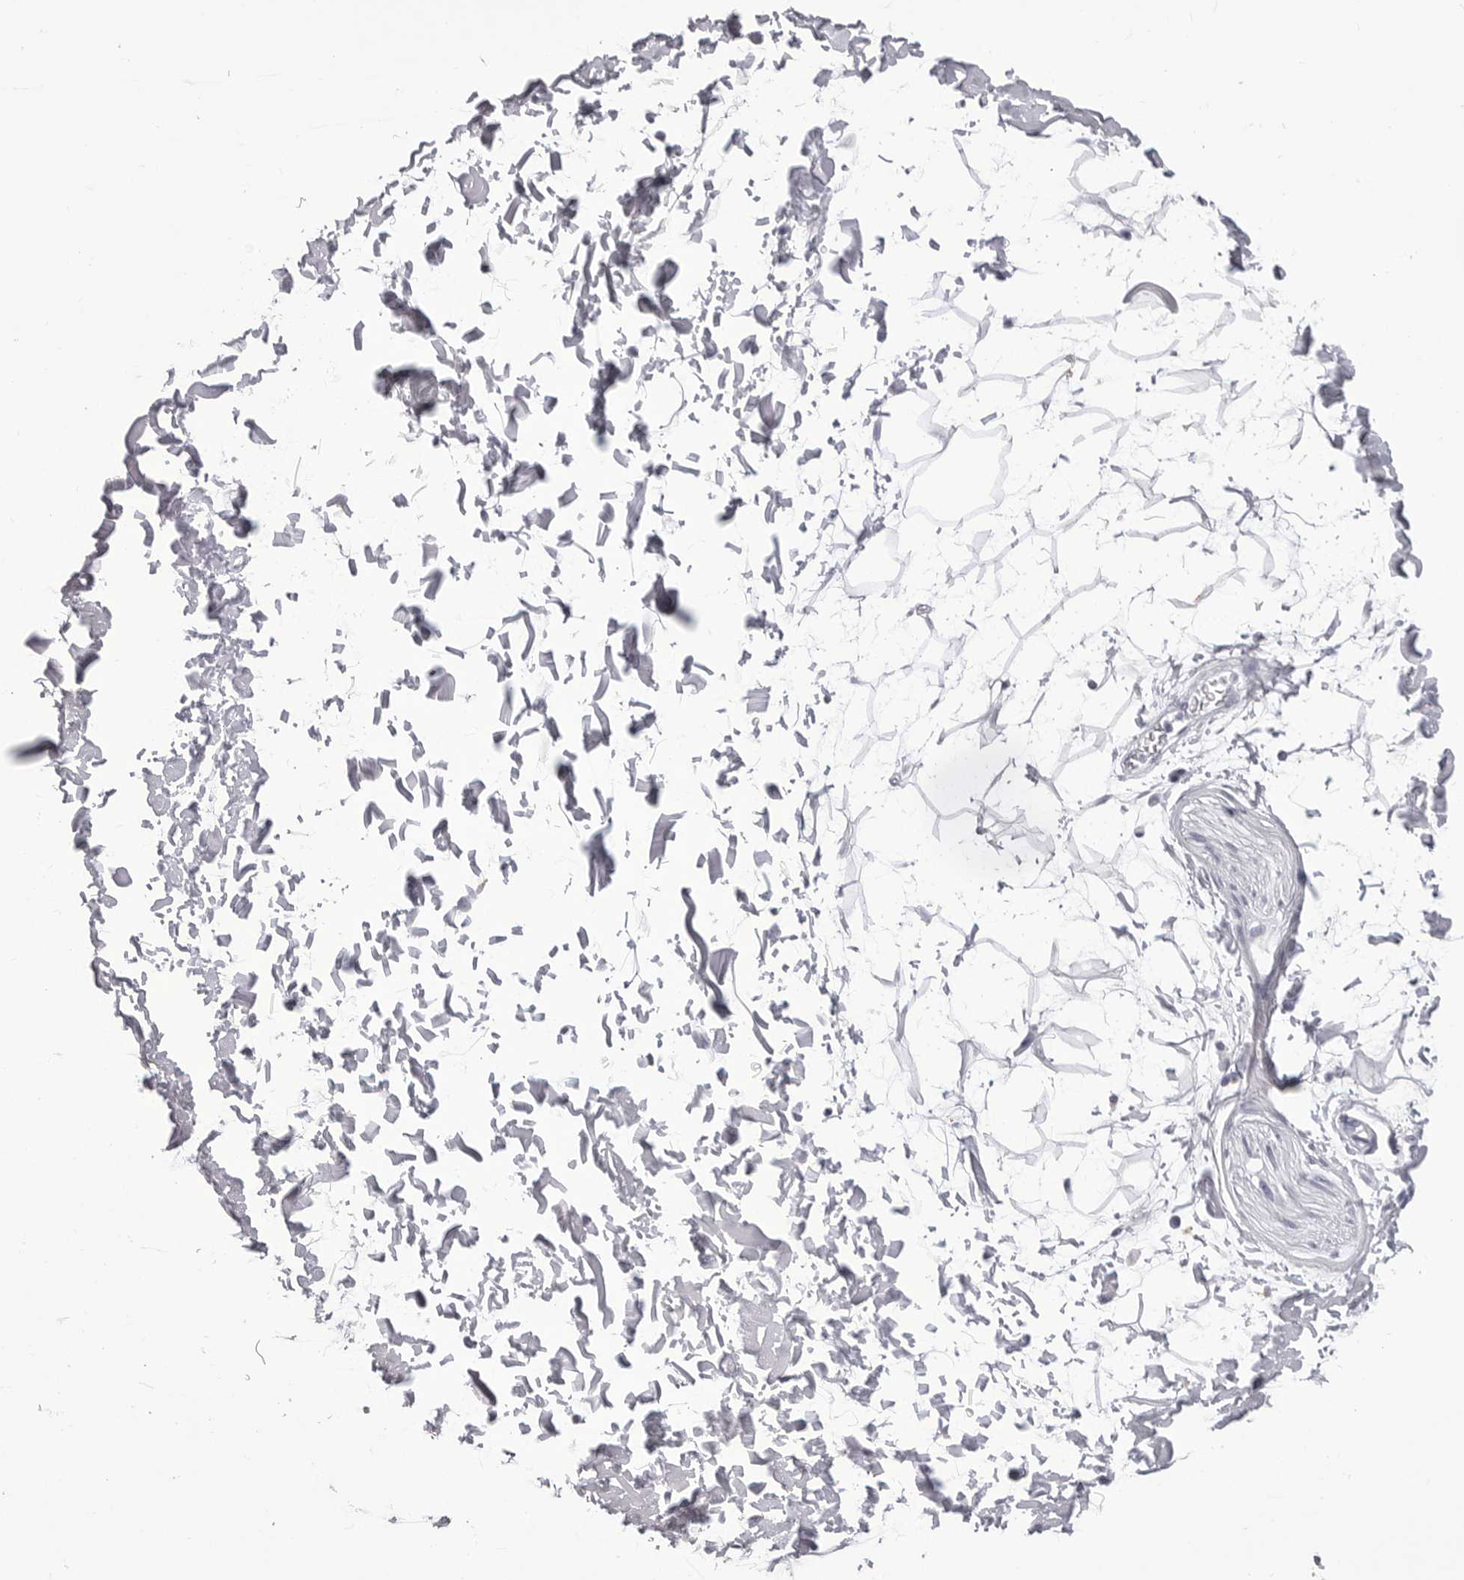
{"staining": {"intensity": "negative", "quantity": "none", "location": "none"}, "tissue": "adipose tissue", "cell_type": "Adipocytes", "image_type": "normal", "snomed": [{"axis": "morphology", "description": "Normal tissue, NOS"}, {"axis": "topography", "description": "Soft tissue"}], "caption": "Adipocytes show no significant protein positivity in benign adipose tissue.", "gene": "LGALS4", "patient": {"sex": "male", "age": 72}}